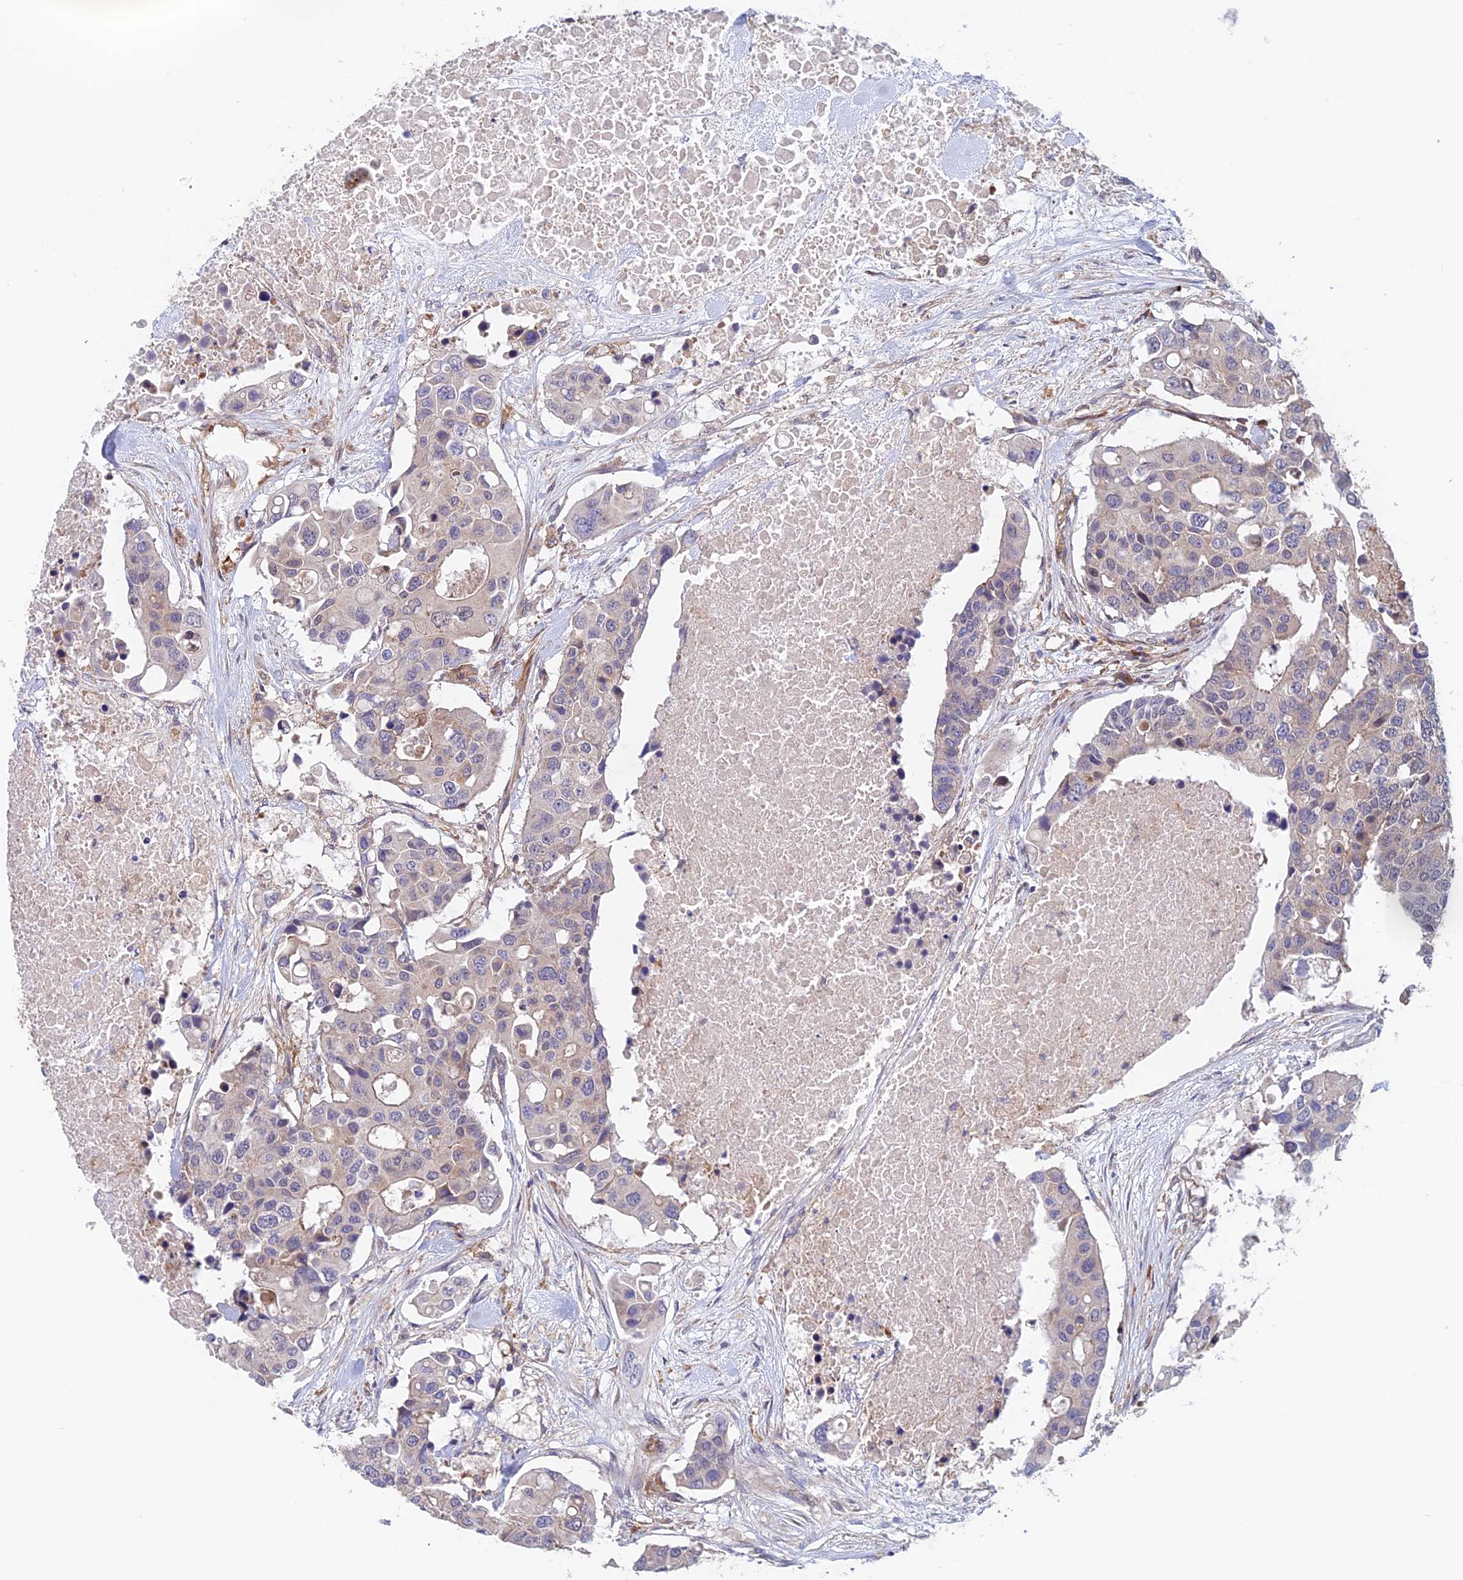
{"staining": {"intensity": "negative", "quantity": "none", "location": "none"}, "tissue": "colorectal cancer", "cell_type": "Tumor cells", "image_type": "cancer", "snomed": [{"axis": "morphology", "description": "Adenocarcinoma, NOS"}, {"axis": "topography", "description": "Colon"}], "caption": "Photomicrograph shows no significant protein positivity in tumor cells of adenocarcinoma (colorectal).", "gene": "NUDT16L1", "patient": {"sex": "male", "age": 77}}